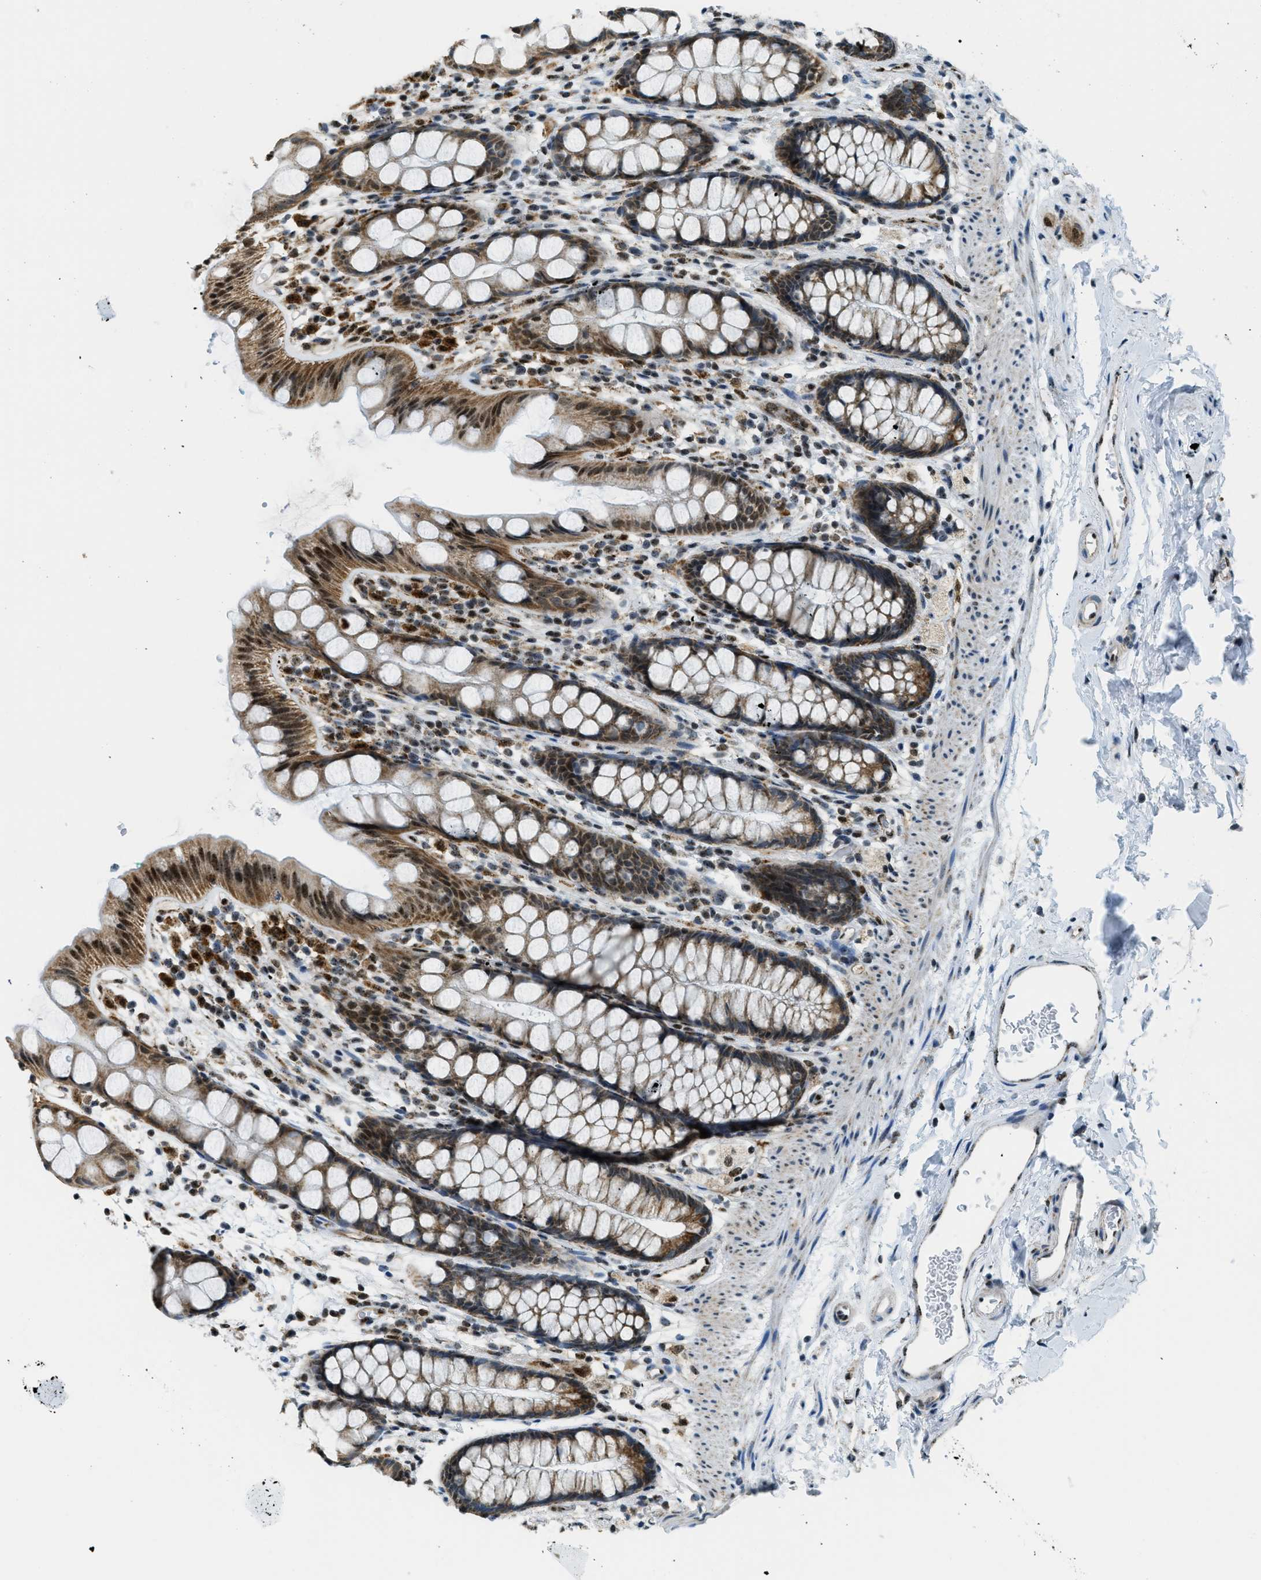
{"staining": {"intensity": "strong", "quantity": ">75%", "location": "cytoplasmic/membranous,nuclear"}, "tissue": "rectum", "cell_type": "Glandular cells", "image_type": "normal", "snomed": [{"axis": "morphology", "description": "Normal tissue, NOS"}, {"axis": "topography", "description": "Rectum"}], "caption": "Strong cytoplasmic/membranous,nuclear staining is identified in approximately >75% of glandular cells in benign rectum.", "gene": "SP100", "patient": {"sex": "female", "age": 65}}